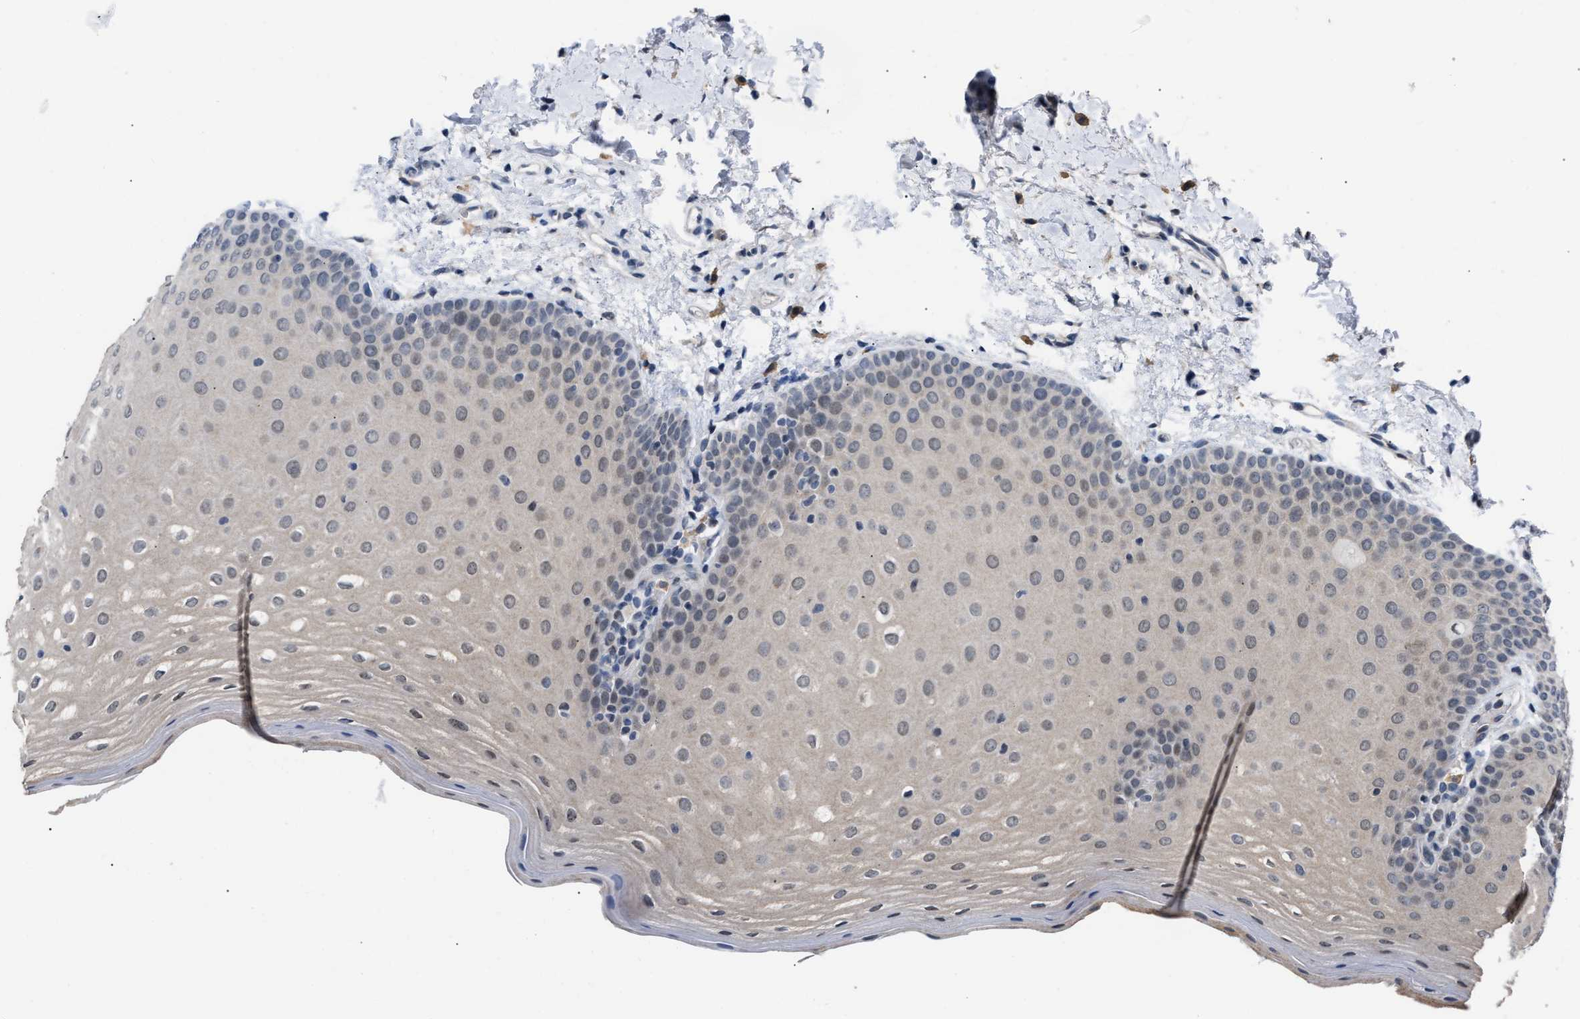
{"staining": {"intensity": "weak", "quantity": "25%-75%", "location": "cytoplasmic/membranous,nuclear"}, "tissue": "oral mucosa", "cell_type": "Squamous epithelial cells", "image_type": "normal", "snomed": [{"axis": "morphology", "description": "Normal tissue, NOS"}, {"axis": "topography", "description": "Skin"}, {"axis": "topography", "description": "Oral tissue"}], "caption": "Human oral mucosa stained with a protein marker displays weak staining in squamous epithelial cells.", "gene": "TXNRD3", "patient": {"sex": "male", "age": 84}}